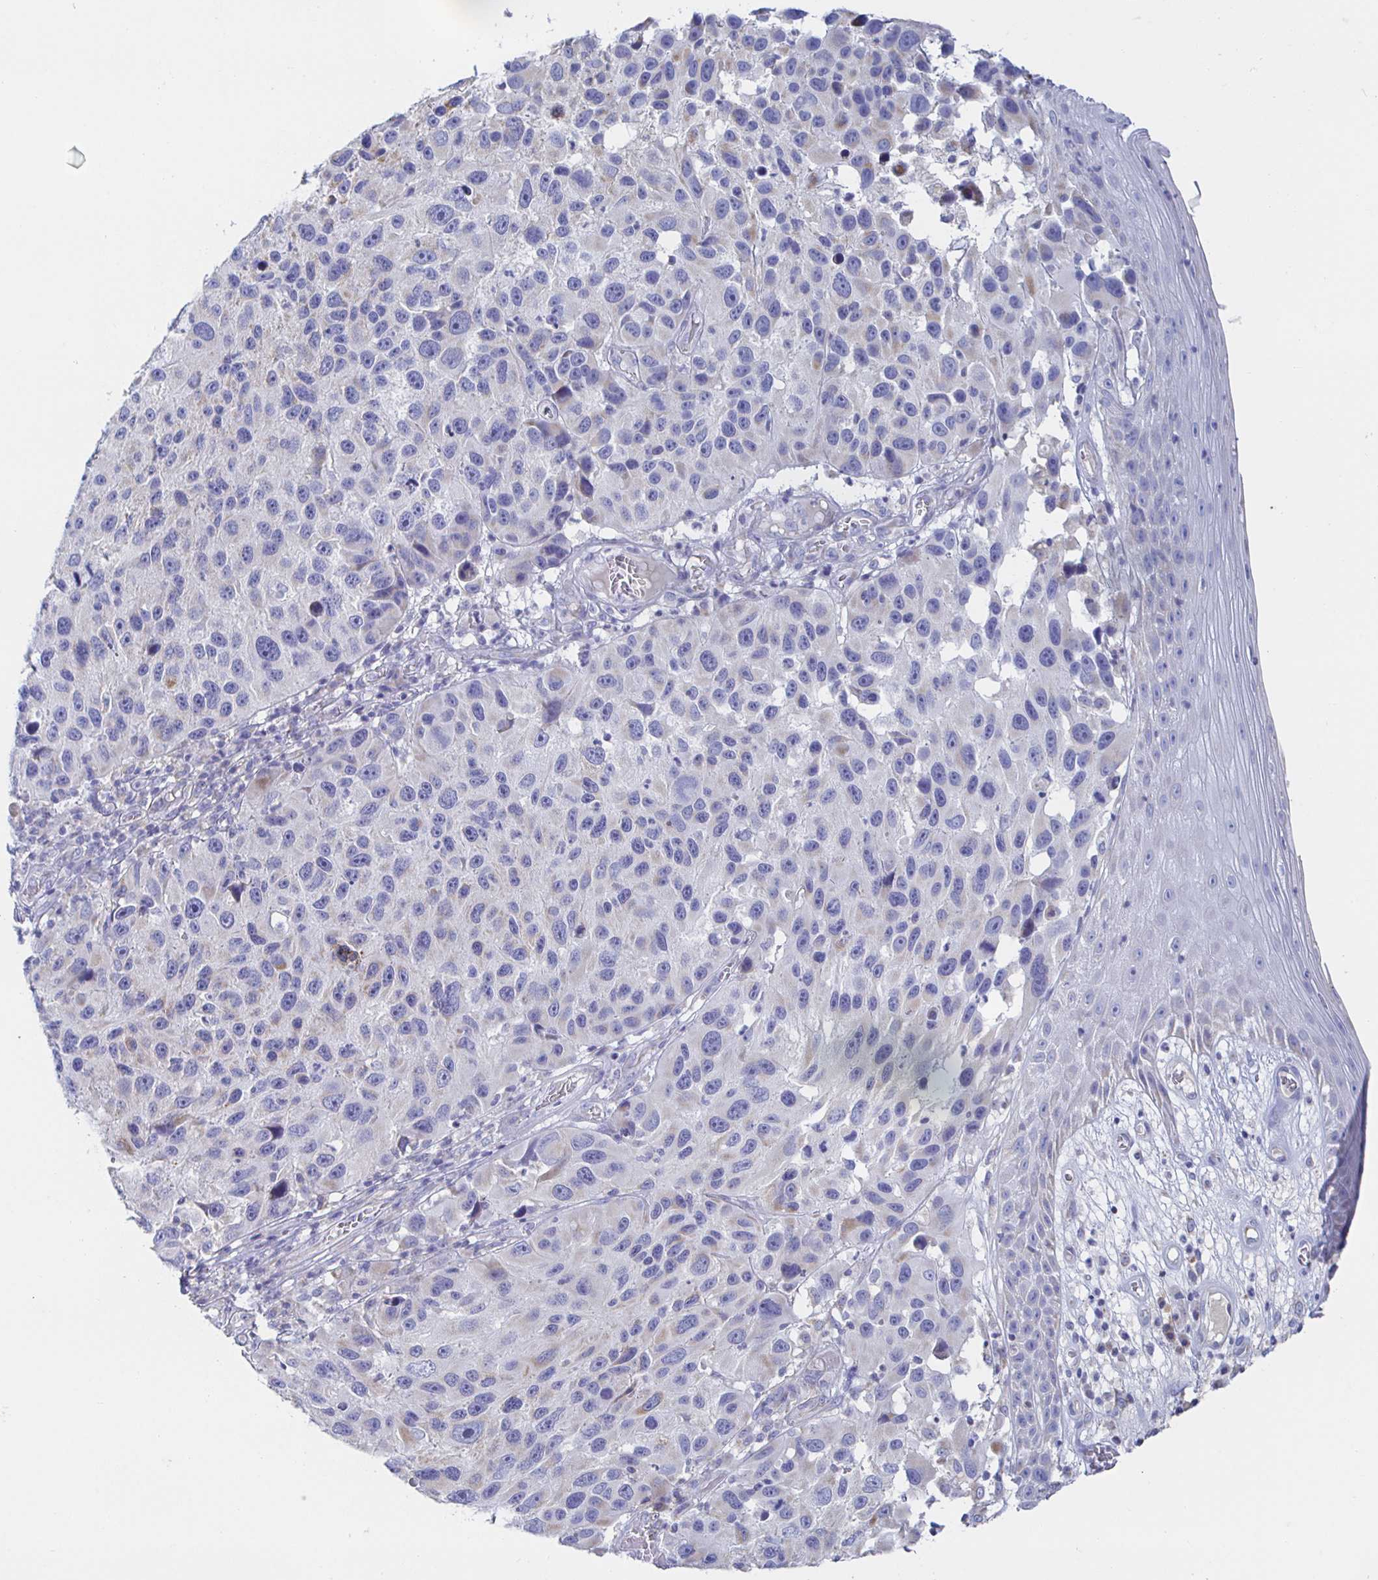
{"staining": {"intensity": "negative", "quantity": "none", "location": "none"}, "tissue": "melanoma", "cell_type": "Tumor cells", "image_type": "cancer", "snomed": [{"axis": "morphology", "description": "Malignant melanoma, NOS"}, {"axis": "topography", "description": "Skin"}], "caption": "Melanoma was stained to show a protein in brown. There is no significant positivity in tumor cells. (Stains: DAB (3,3'-diaminobenzidine) IHC with hematoxylin counter stain, Microscopy: brightfield microscopy at high magnification).", "gene": "SYNGR4", "patient": {"sex": "male", "age": 53}}